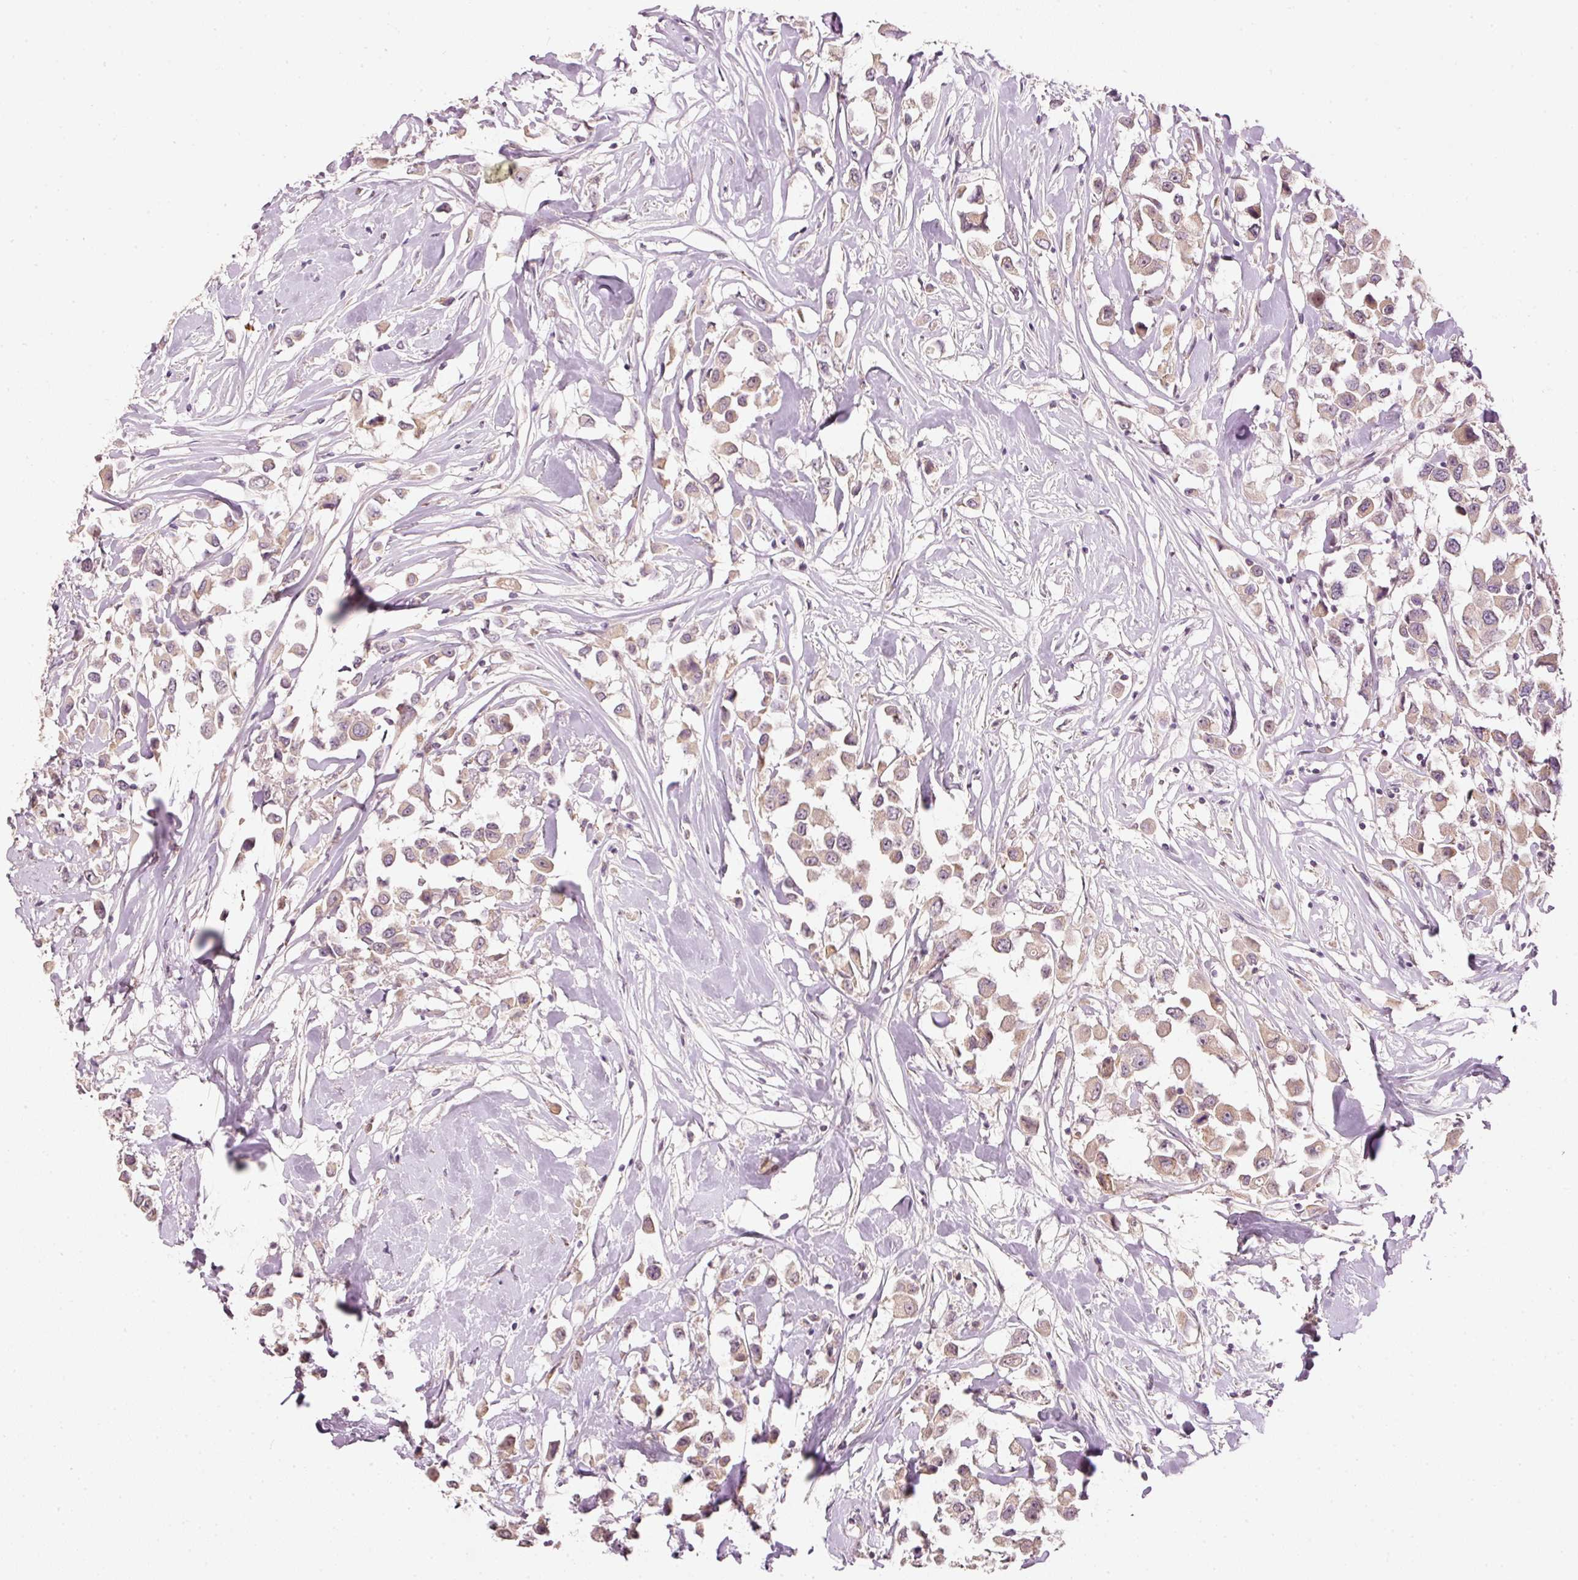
{"staining": {"intensity": "moderate", "quantity": ">75%", "location": "cytoplasmic/membranous"}, "tissue": "breast cancer", "cell_type": "Tumor cells", "image_type": "cancer", "snomed": [{"axis": "morphology", "description": "Duct carcinoma"}, {"axis": "topography", "description": "Breast"}], "caption": "Breast invasive ductal carcinoma tissue displays moderate cytoplasmic/membranous expression in about >75% of tumor cells, visualized by immunohistochemistry. Nuclei are stained in blue.", "gene": "TOB2", "patient": {"sex": "female", "age": 61}}